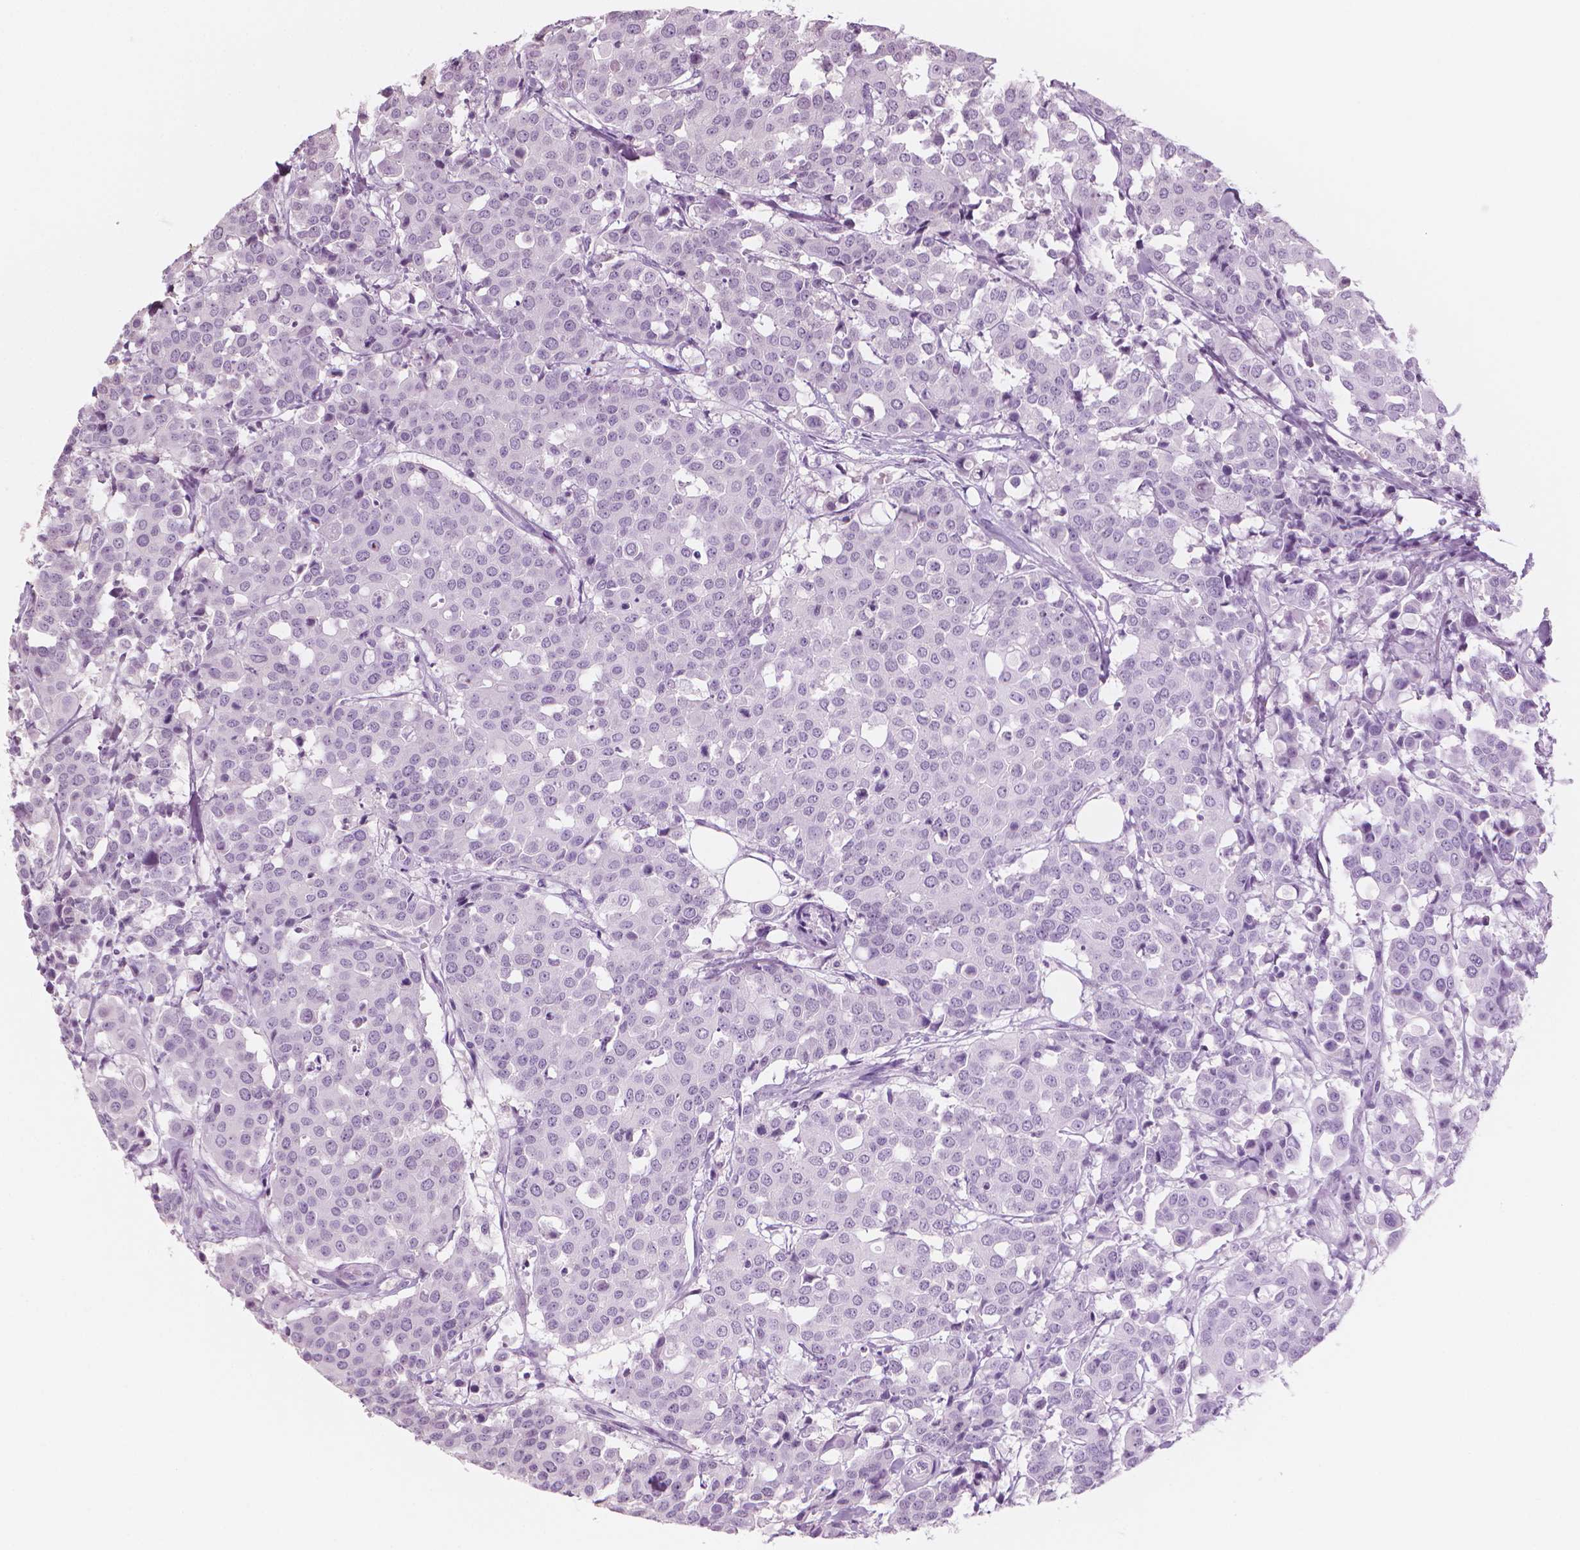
{"staining": {"intensity": "negative", "quantity": "none", "location": "none"}, "tissue": "carcinoid", "cell_type": "Tumor cells", "image_type": "cancer", "snomed": [{"axis": "morphology", "description": "Carcinoid, malignant, NOS"}, {"axis": "topography", "description": "Colon"}], "caption": "Human malignant carcinoid stained for a protein using IHC shows no expression in tumor cells.", "gene": "SHMT1", "patient": {"sex": "male", "age": 81}}